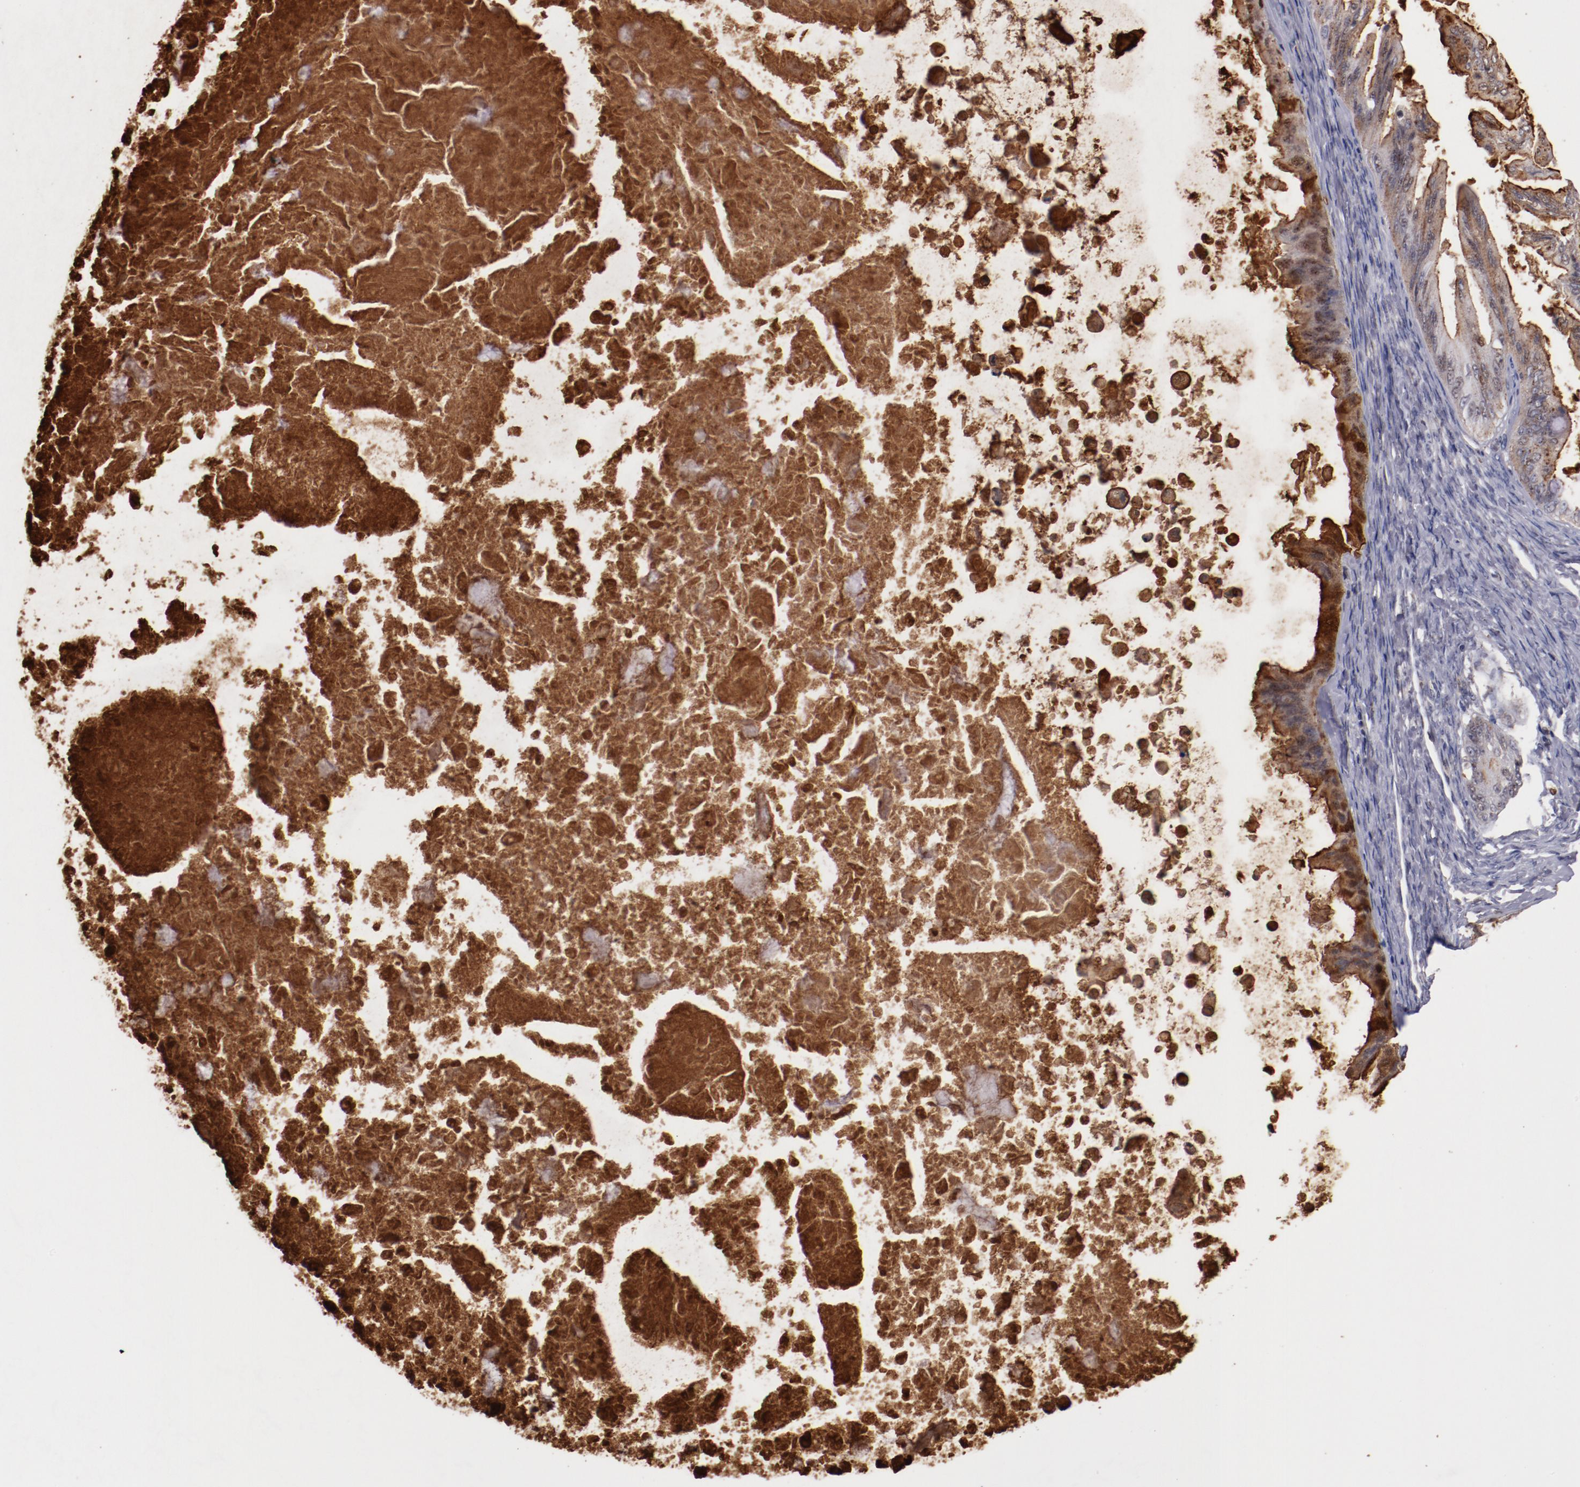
{"staining": {"intensity": "strong", "quantity": "25%-75%", "location": "cytoplasmic/membranous"}, "tissue": "ovarian cancer", "cell_type": "Tumor cells", "image_type": "cancer", "snomed": [{"axis": "morphology", "description": "Cystadenocarcinoma, mucinous, NOS"}, {"axis": "topography", "description": "Ovary"}], "caption": "Protein expression analysis of ovarian cancer shows strong cytoplasmic/membranous expression in approximately 25%-75% of tumor cells.", "gene": "SYP", "patient": {"sex": "female", "age": 37}}